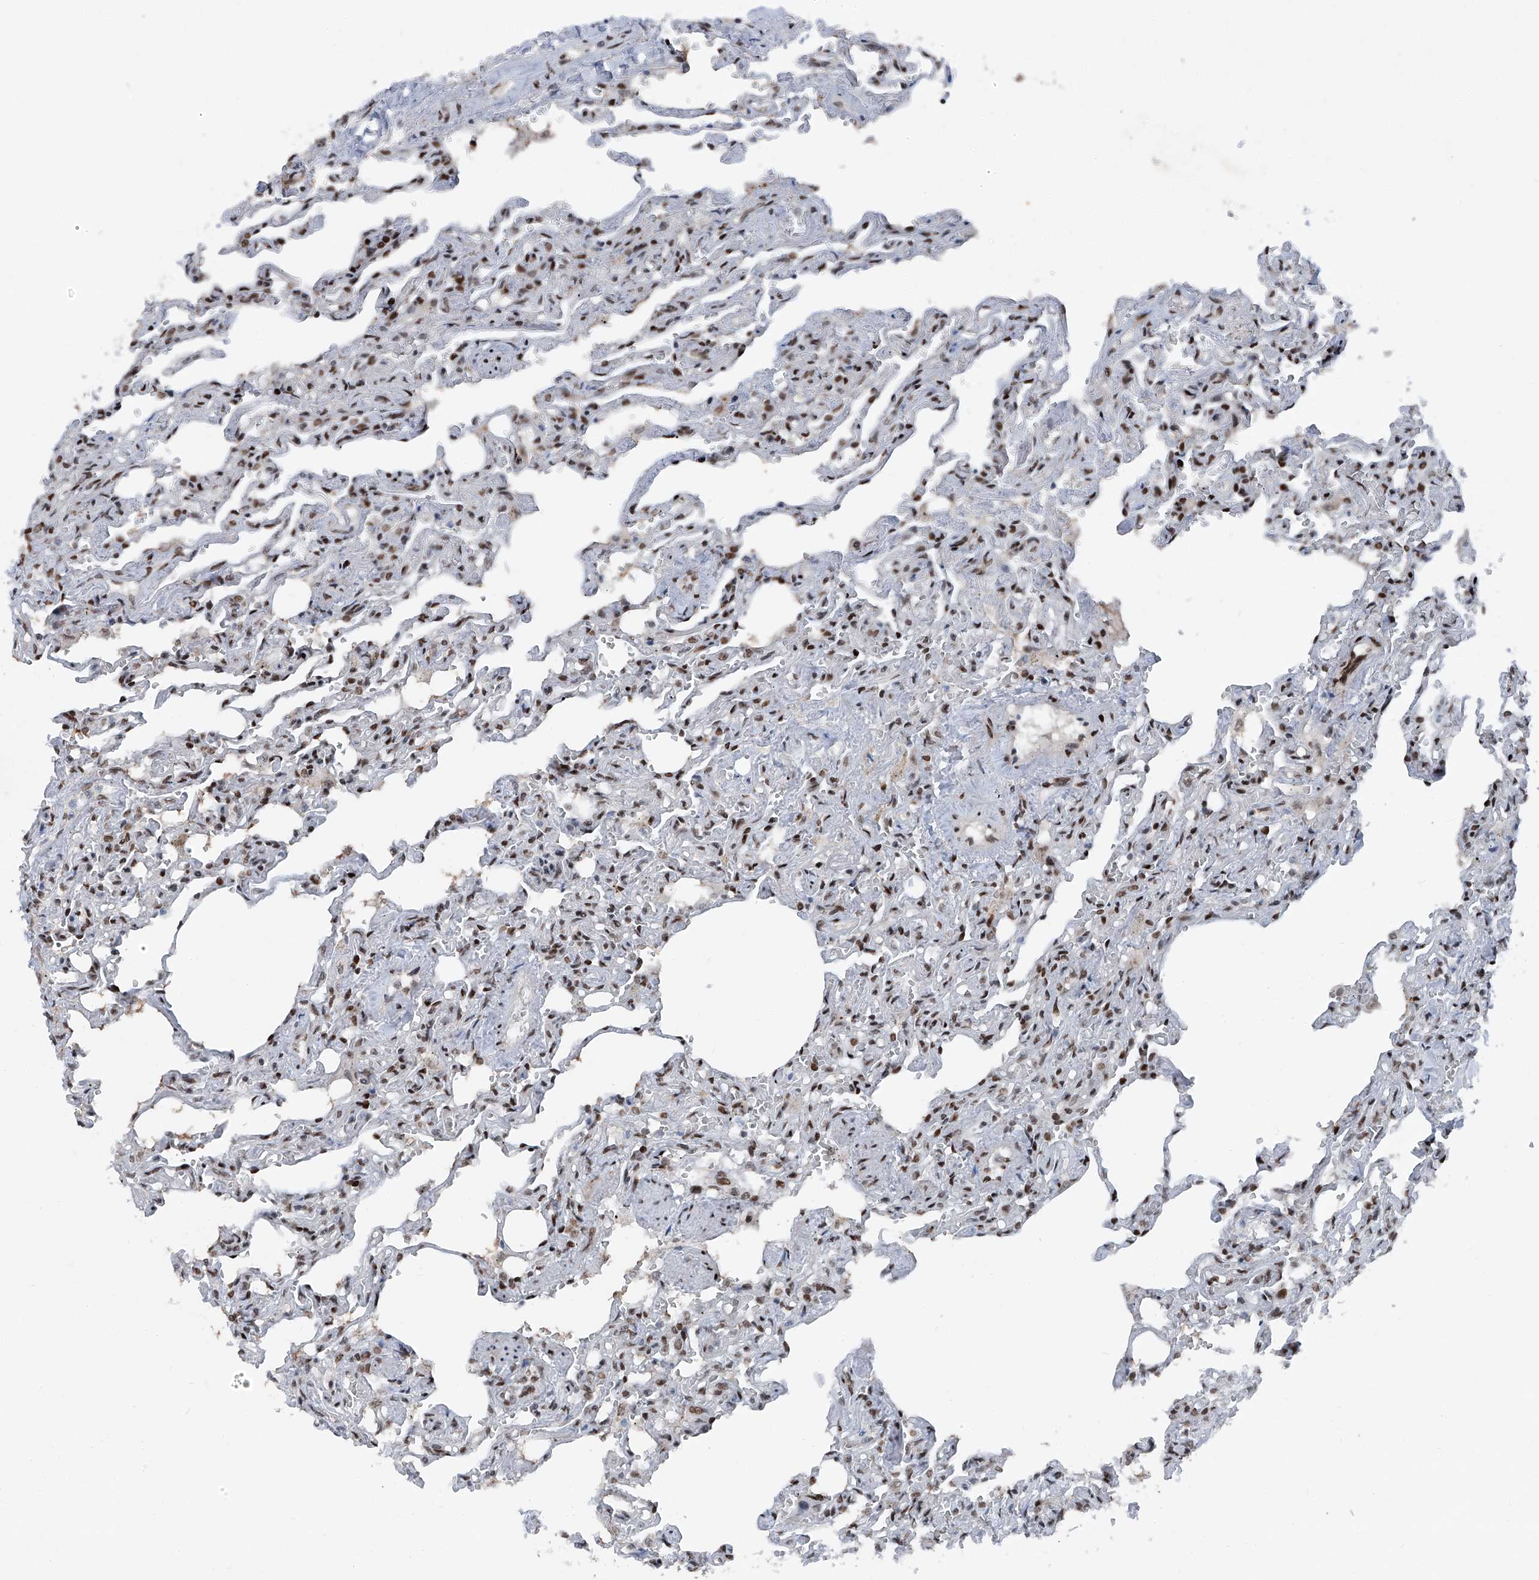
{"staining": {"intensity": "moderate", "quantity": "25%-75%", "location": "nuclear"}, "tissue": "lung", "cell_type": "Alveolar cells", "image_type": "normal", "snomed": [{"axis": "morphology", "description": "Normal tissue, NOS"}, {"axis": "topography", "description": "Lung"}], "caption": "An image showing moderate nuclear expression in approximately 25%-75% of alveolar cells in normal lung, as visualized by brown immunohistochemical staining.", "gene": "BMI1", "patient": {"sex": "male", "age": 21}}